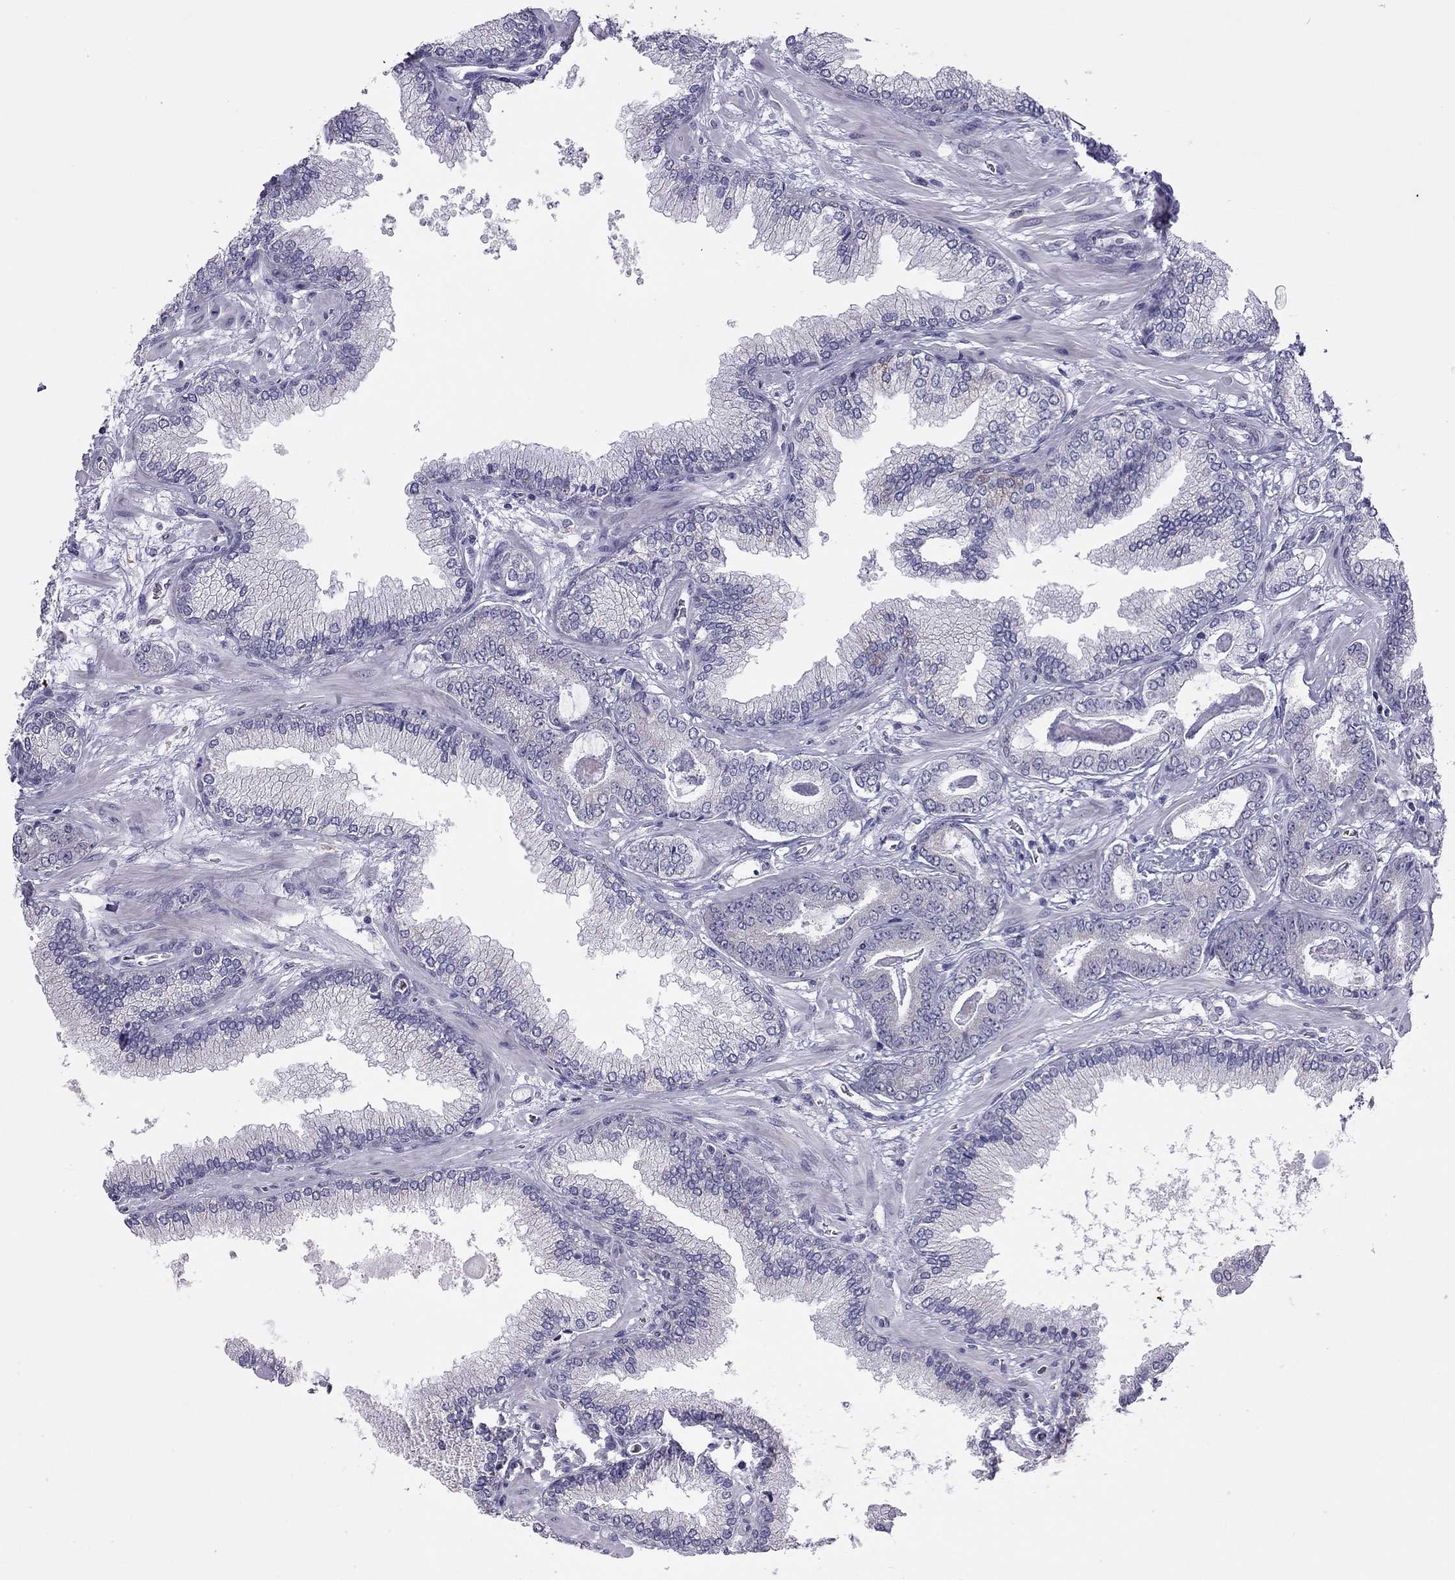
{"staining": {"intensity": "negative", "quantity": "none", "location": "none"}, "tissue": "prostate cancer", "cell_type": "Tumor cells", "image_type": "cancer", "snomed": [{"axis": "morphology", "description": "Adenocarcinoma, Low grade"}, {"axis": "topography", "description": "Prostate"}], "caption": "Tumor cells show no significant positivity in low-grade adenocarcinoma (prostate).", "gene": "PPP1R3A", "patient": {"sex": "male", "age": 69}}